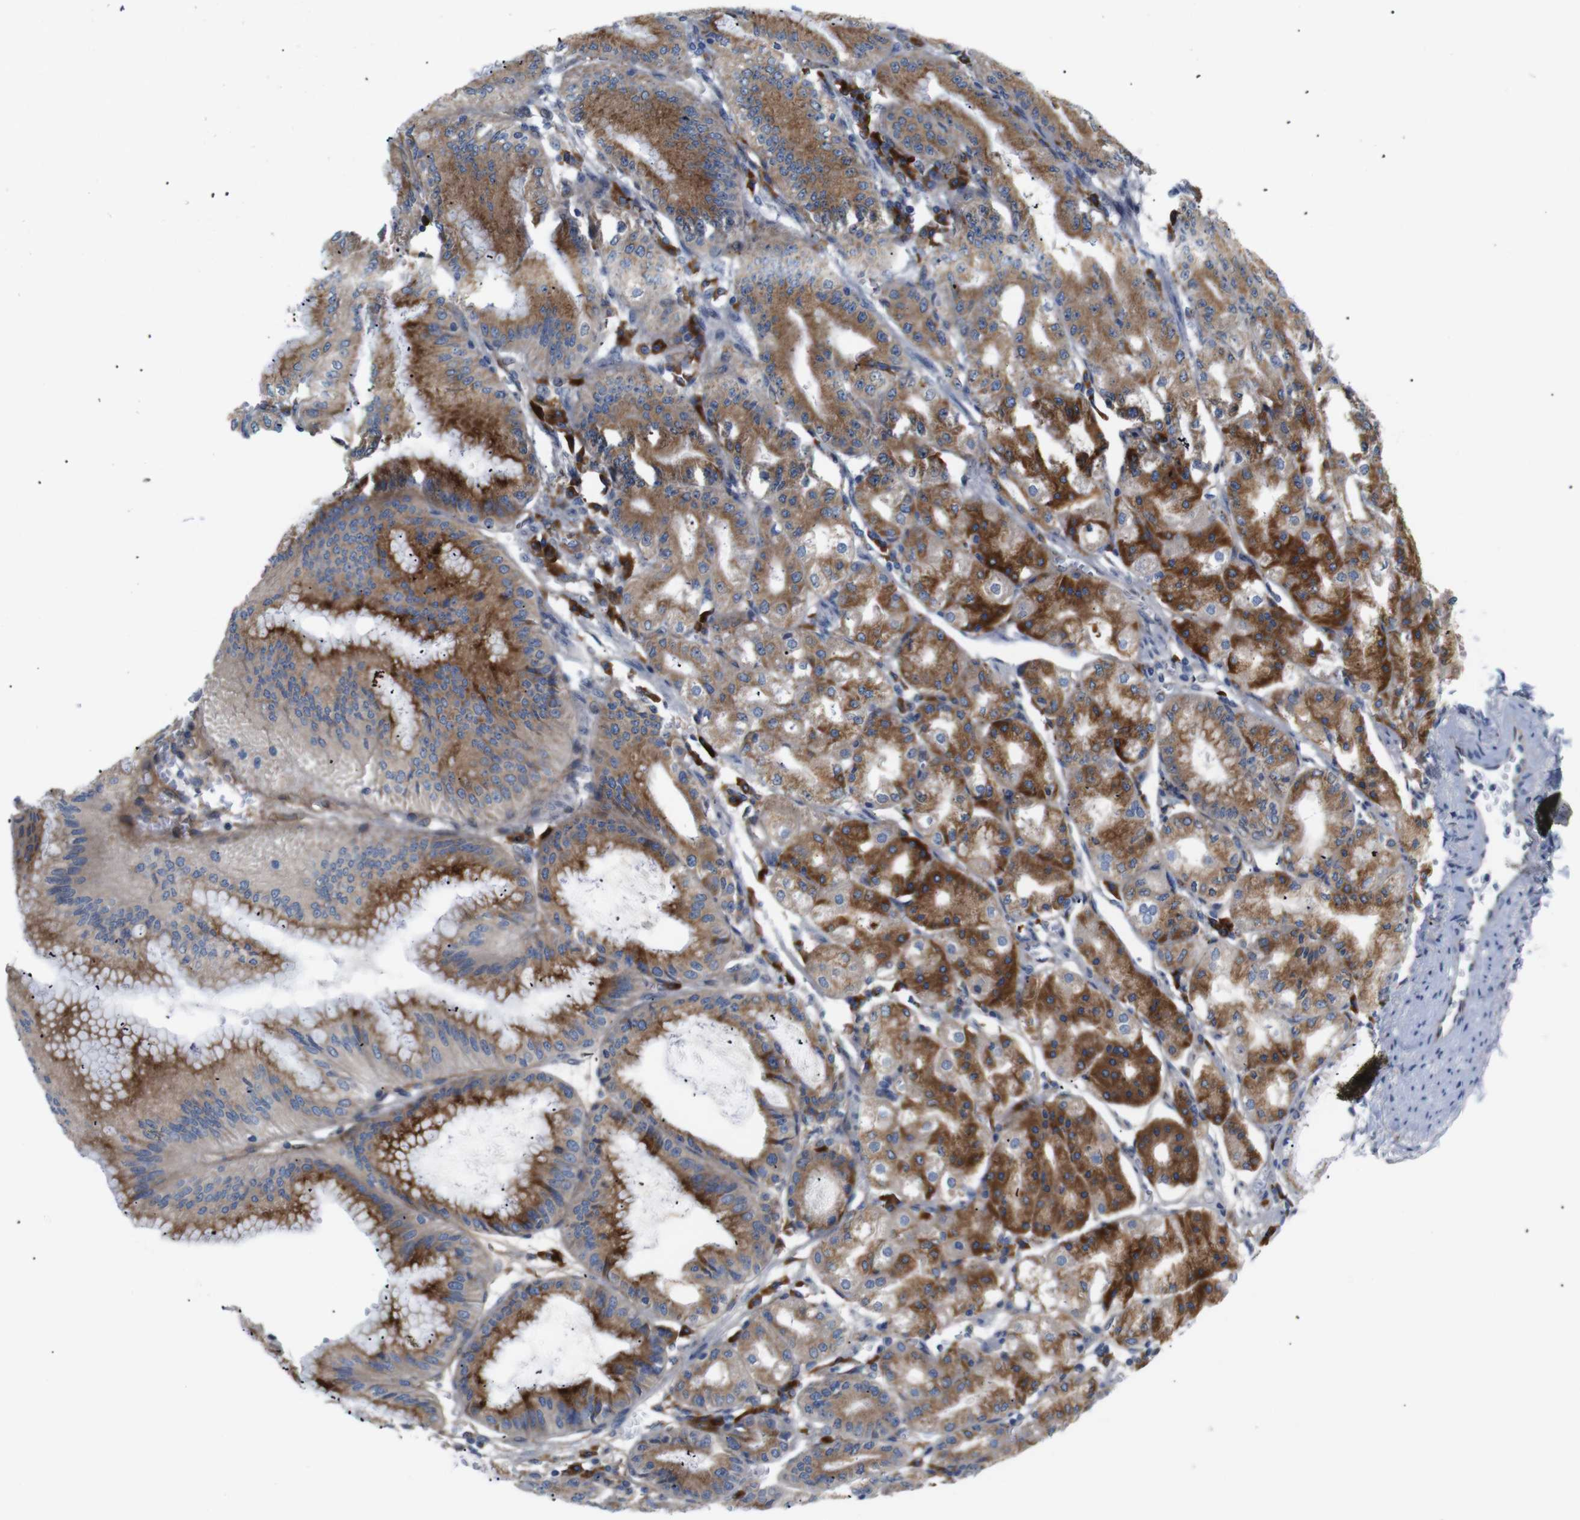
{"staining": {"intensity": "moderate", "quantity": ">75%", "location": "cytoplasmic/membranous"}, "tissue": "stomach", "cell_type": "Glandular cells", "image_type": "normal", "snomed": [{"axis": "morphology", "description": "Normal tissue, NOS"}, {"axis": "topography", "description": "Stomach, lower"}], "caption": "High-power microscopy captured an IHC photomicrograph of unremarkable stomach, revealing moderate cytoplasmic/membranous staining in about >75% of glandular cells.", "gene": "UBE2G2", "patient": {"sex": "male", "age": 71}}